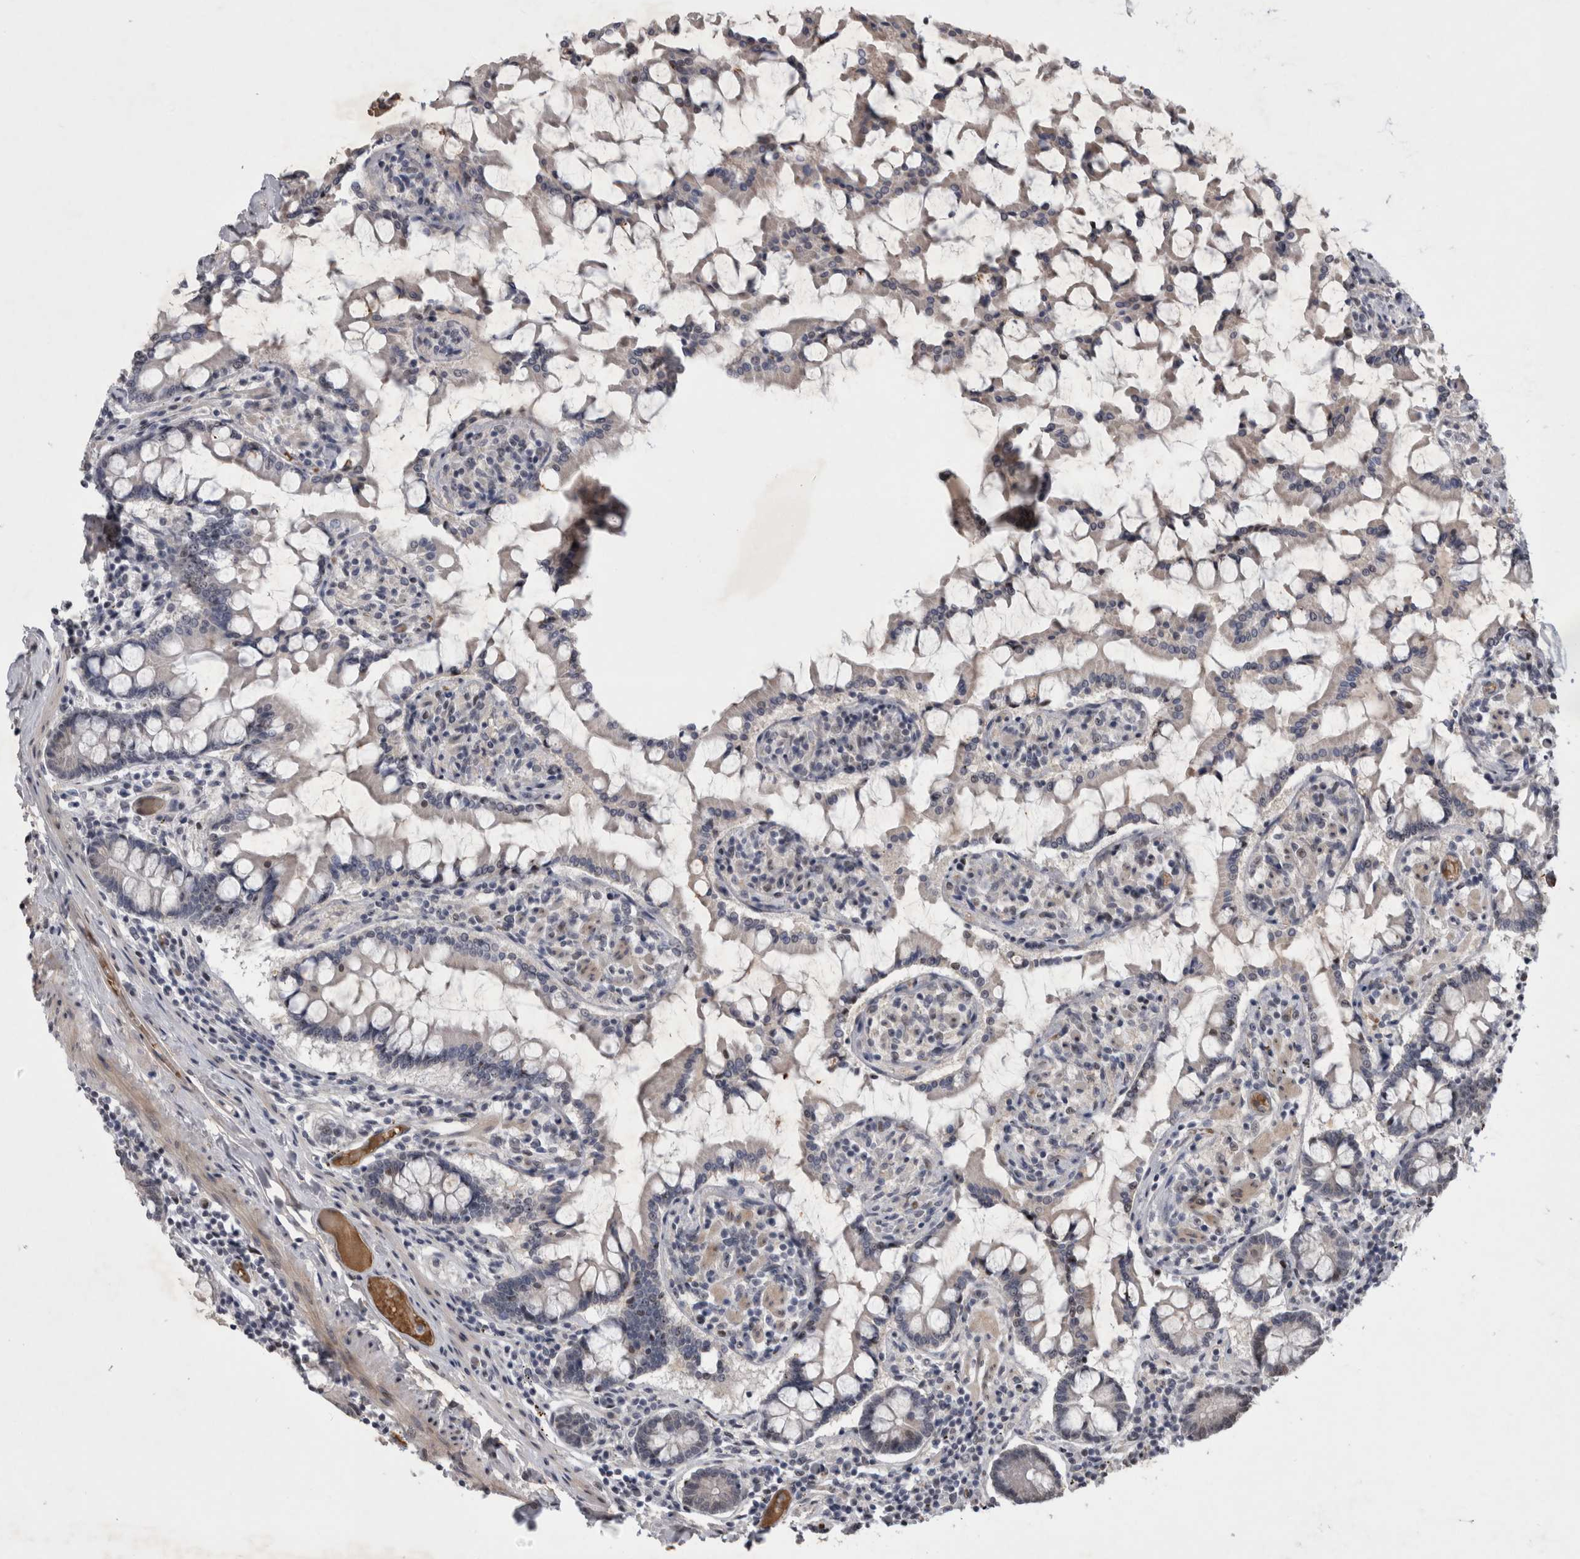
{"staining": {"intensity": "weak", "quantity": "<25%", "location": "cytoplasmic/membranous,nuclear"}, "tissue": "small intestine", "cell_type": "Glandular cells", "image_type": "normal", "snomed": [{"axis": "morphology", "description": "Normal tissue, NOS"}, {"axis": "topography", "description": "Small intestine"}], "caption": "An image of human small intestine is negative for staining in glandular cells. (IHC, brightfield microscopy, high magnification).", "gene": "IFI44", "patient": {"sex": "male", "age": 41}}